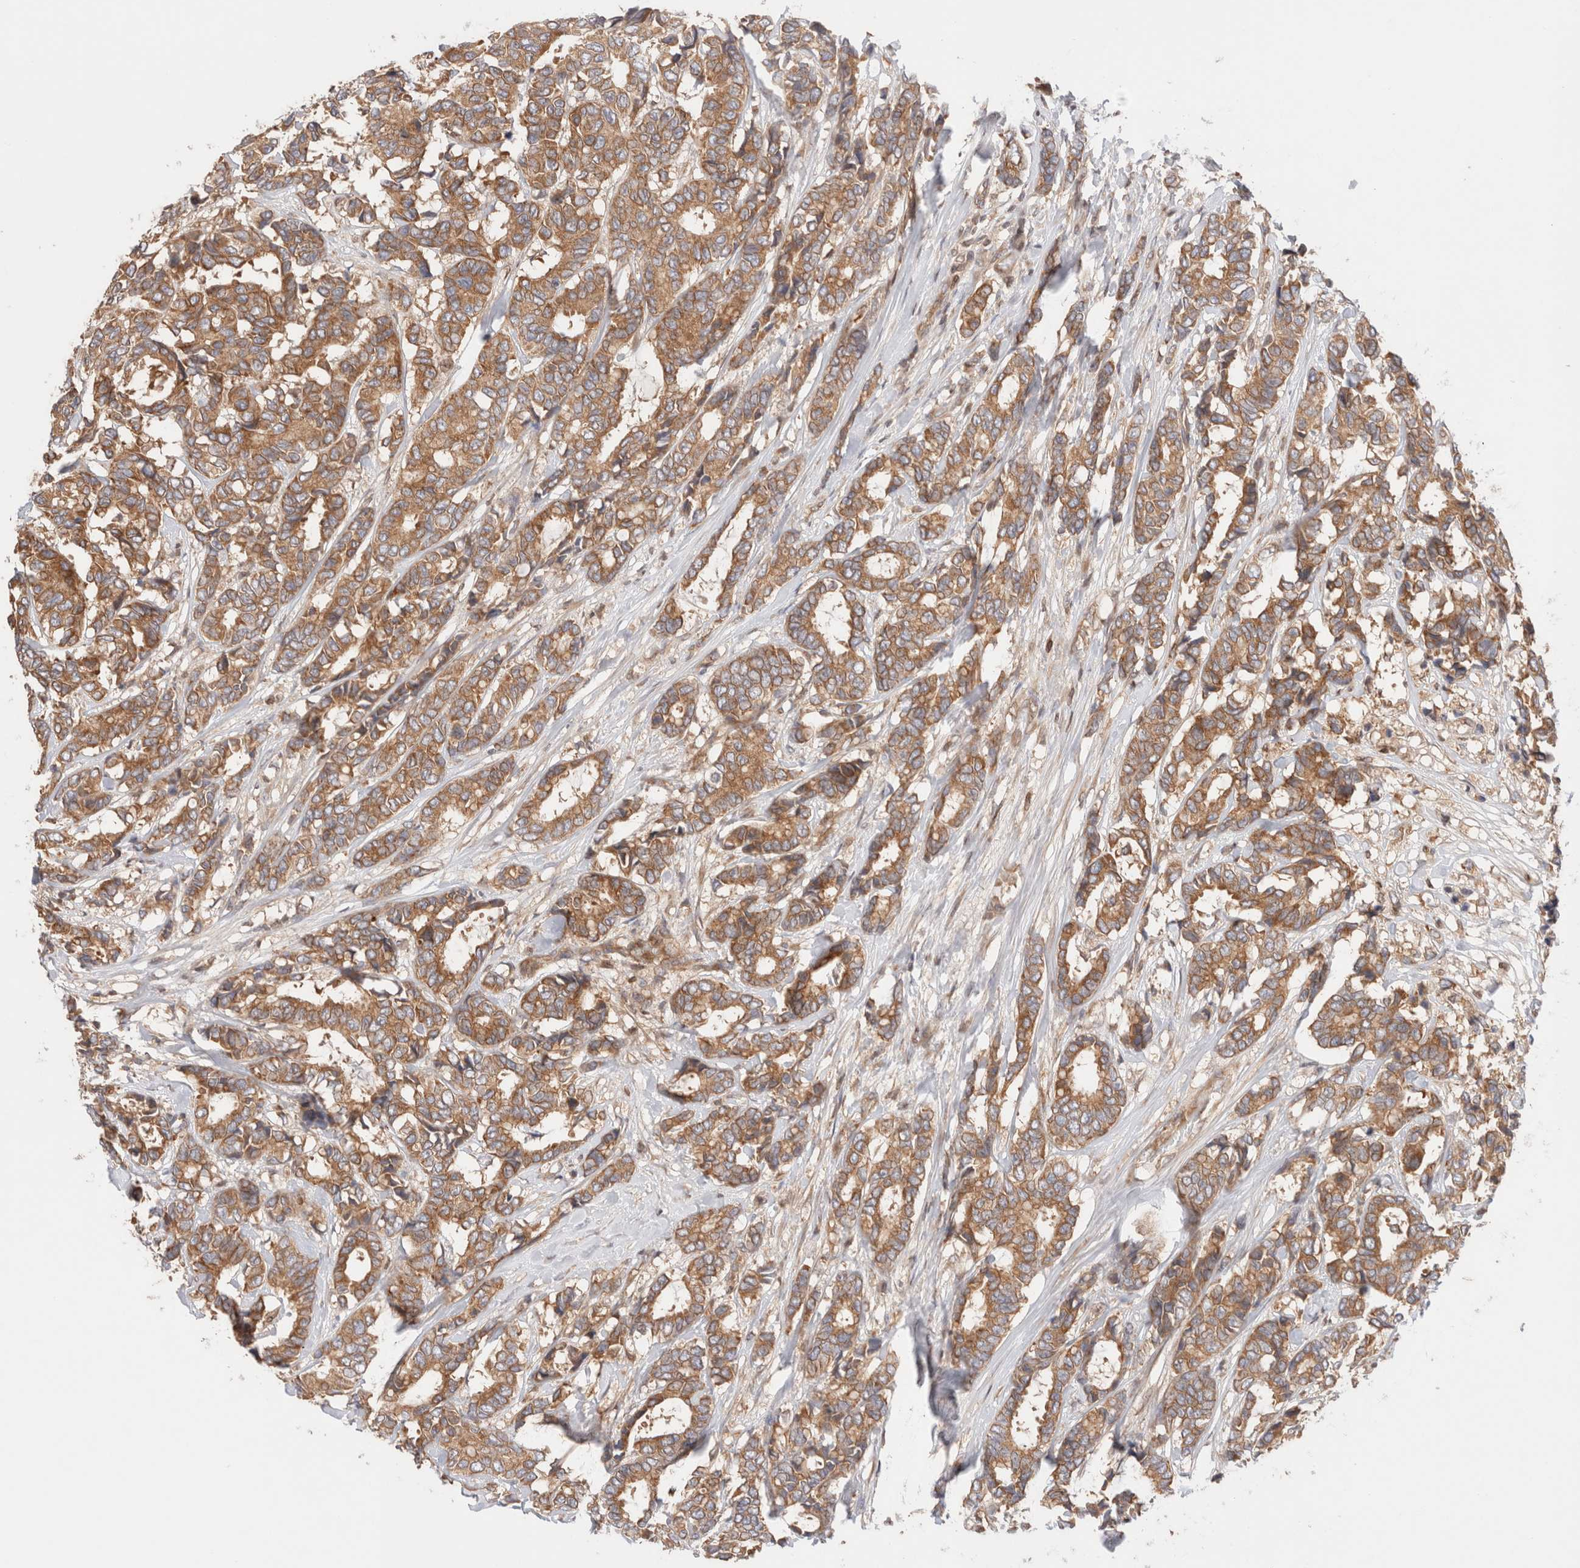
{"staining": {"intensity": "moderate", "quantity": ">75%", "location": "cytoplasmic/membranous"}, "tissue": "breast cancer", "cell_type": "Tumor cells", "image_type": "cancer", "snomed": [{"axis": "morphology", "description": "Duct carcinoma"}, {"axis": "topography", "description": "Breast"}], "caption": "Brown immunohistochemical staining in invasive ductal carcinoma (breast) exhibits moderate cytoplasmic/membranous expression in about >75% of tumor cells. The protein is shown in brown color, while the nuclei are stained blue.", "gene": "SIKE1", "patient": {"sex": "female", "age": 87}}